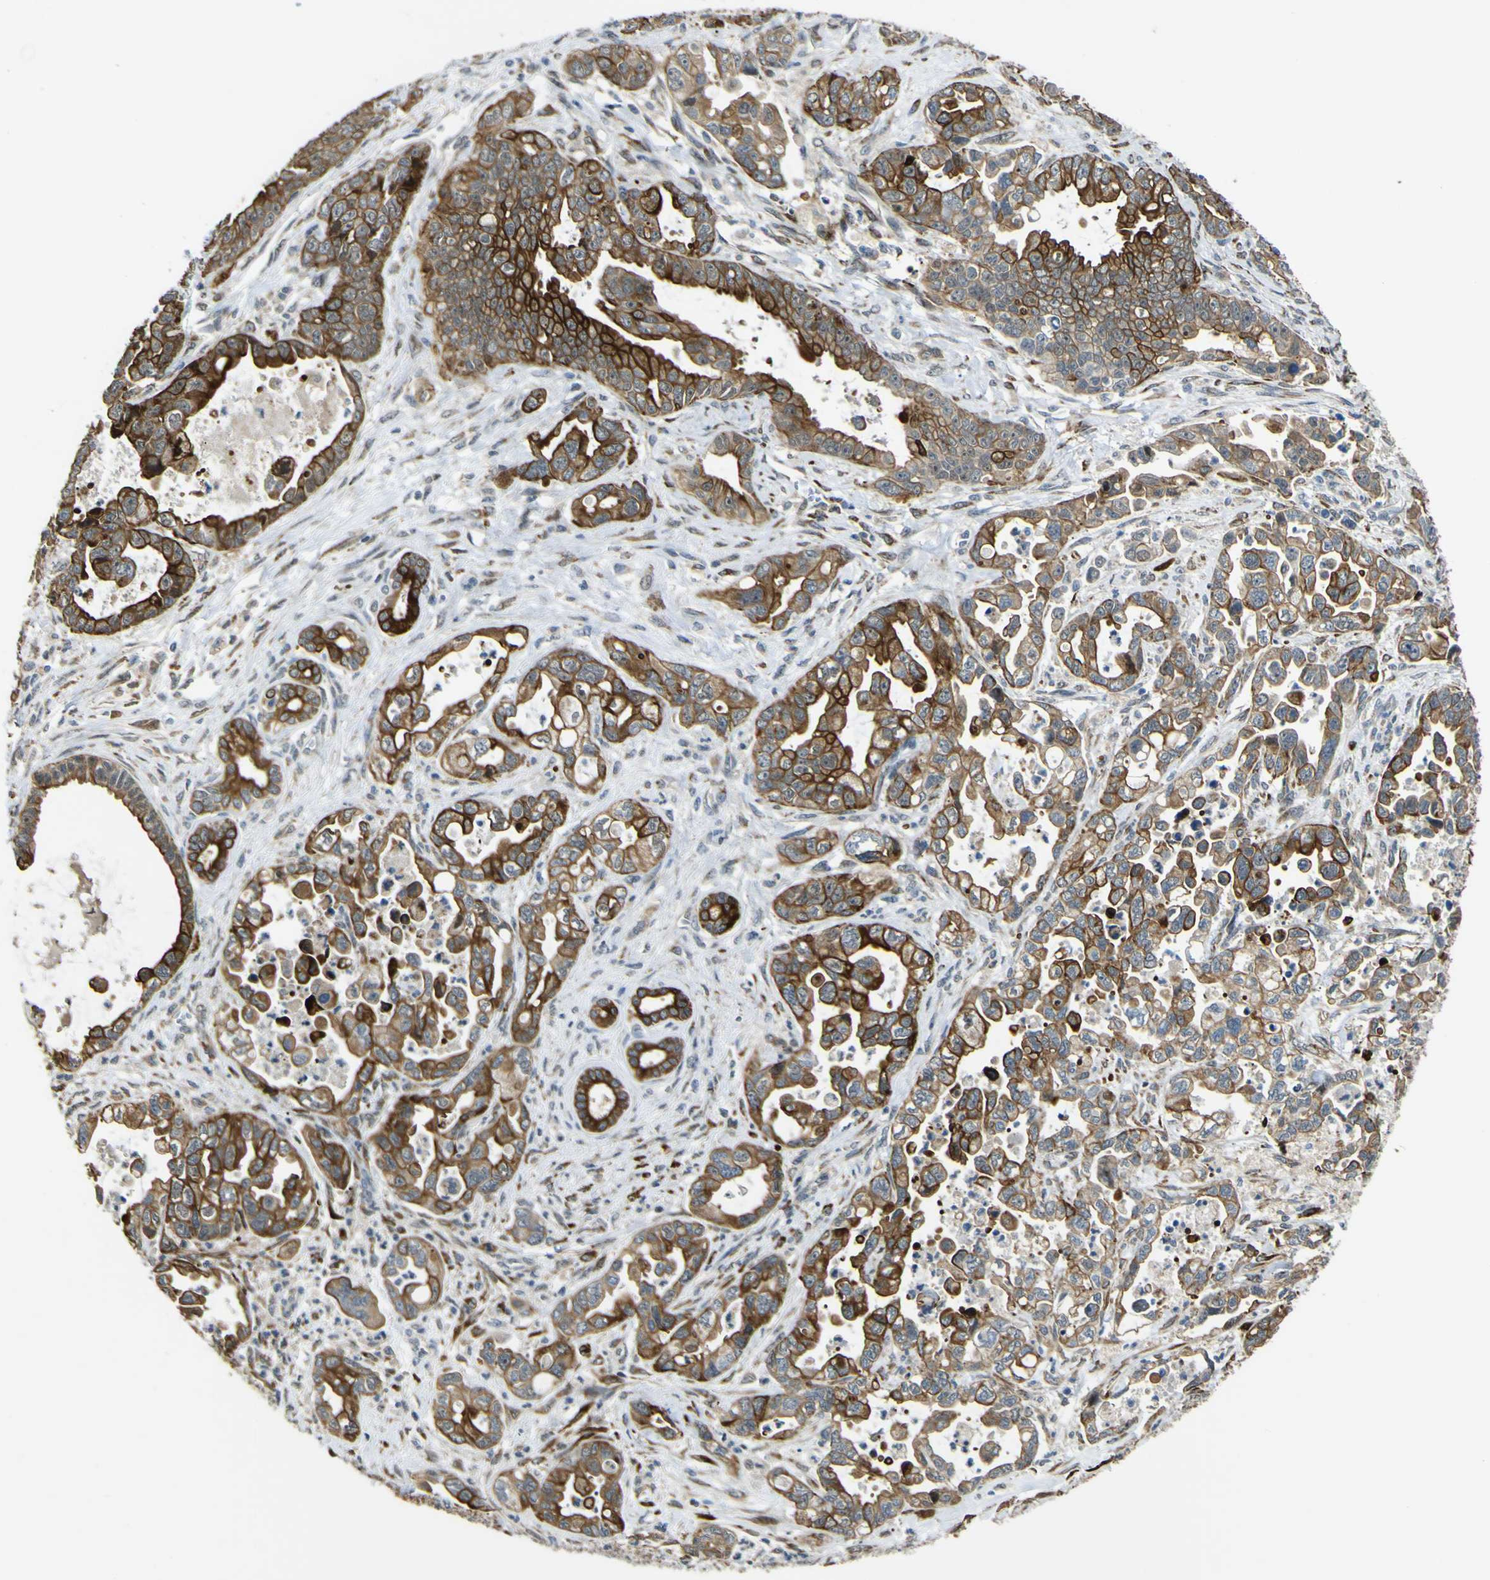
{"staining": {"intensity": "strong", "quantity": ">75%", "location": "cytoplasmic/membranous"}, "tissue": "pancreatic cancer", "cell_type": "Tumor cells", "image_type": "cancer", "snomed": [{"axis": "morphology", "description": "Adenocarcinoma, NOS"}, {"axis": "topography", "description": "Pancreas"}], "caption": "This is a photomicrograph of immunohistochemistry (IHC) staining of adenocarcinoma (pancreatic), which shows strong expression in the cytoplasmic/membranous of tumor cells.", "gene": "LBHD1", "patient": {"sex": "male", "age": 70}}